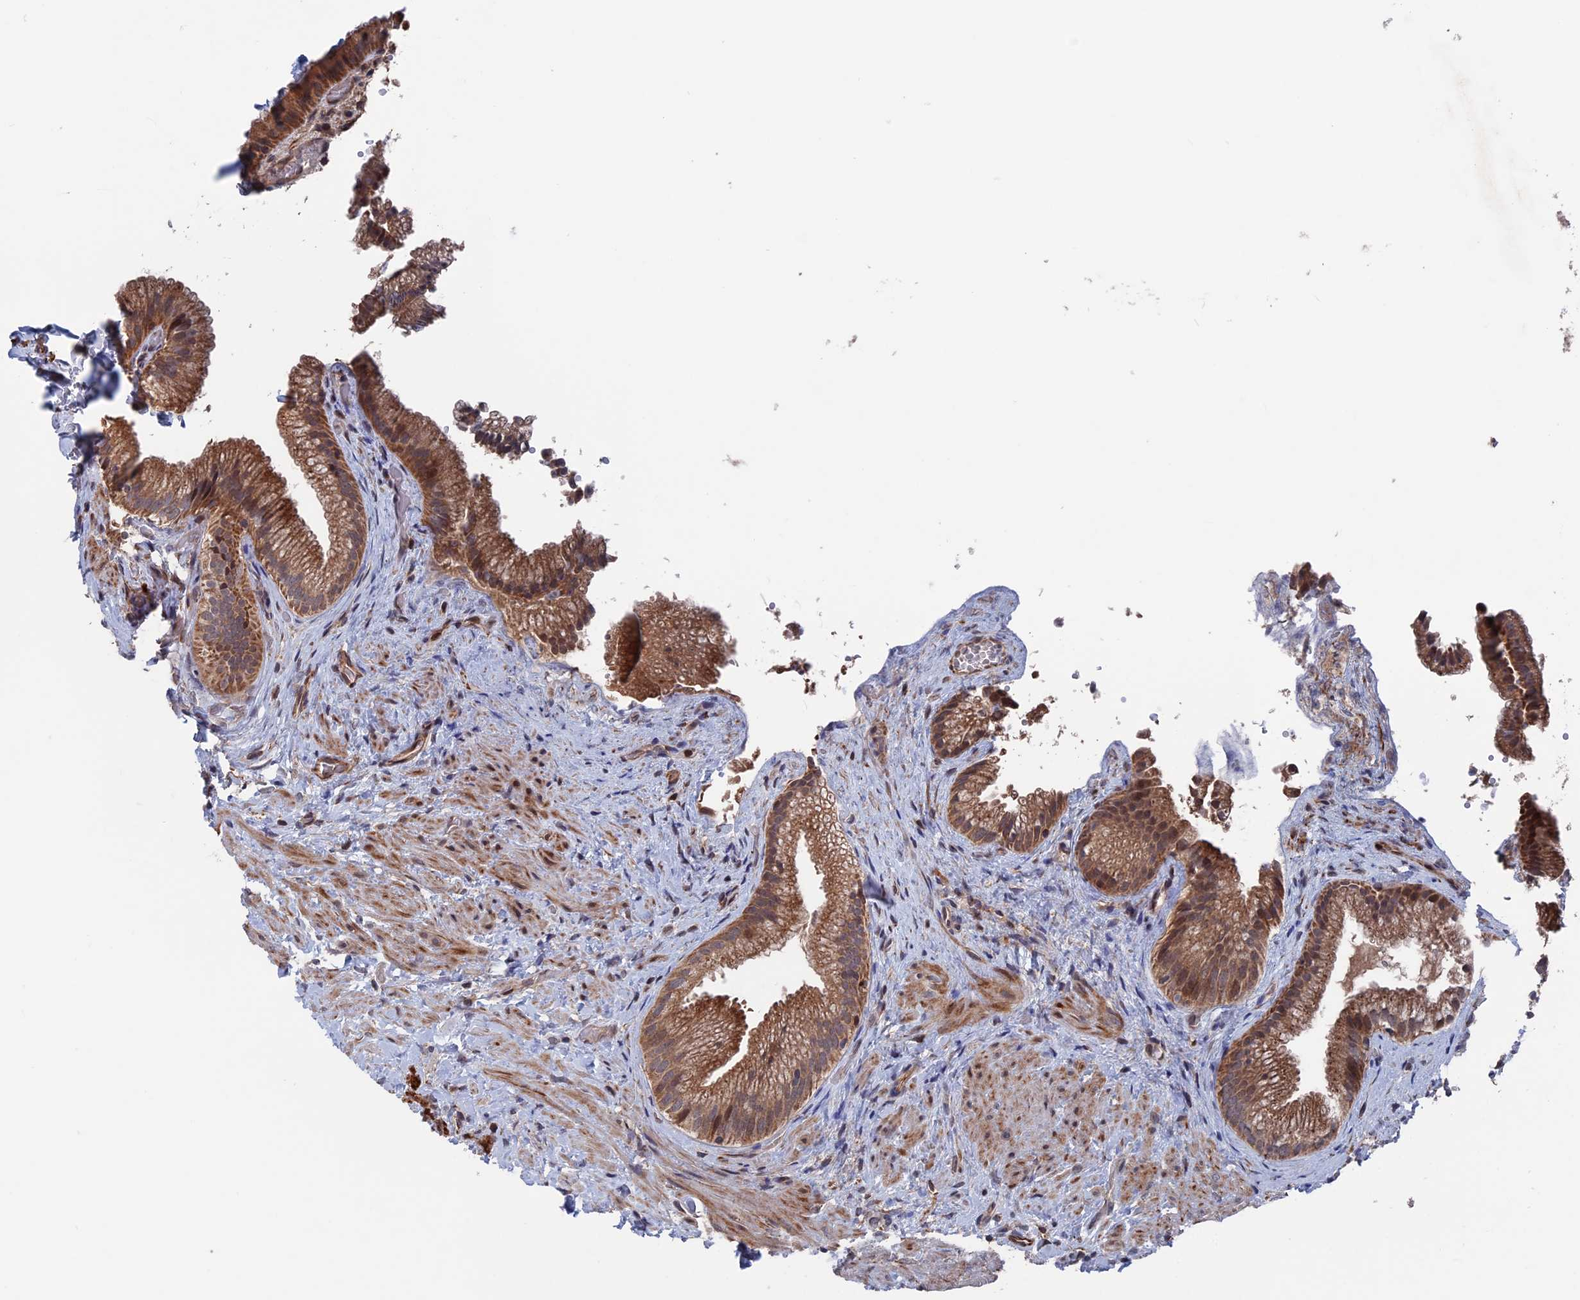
{"staining": {"intensity": "moderate", "quantity": ">75%", "location": "cytoplasmic/membranous,nuclear"}, "tissue": "gallbladder", "cell_type": "Glandular cells", "image_type": "normal", "snomed": [{"axis": "morphology", "description": "Normal tissue, NOS"}, {"axis": "morphology", "description": "Inflammation, NOS"}, {"axis": "topography", "description": "Gallbladder"}], "caption": "Immunohistochemistry micrograph of benign gallbladder: gallbladder stained using IHC demonstrates medium levels of moderate protein expression localized specifically in the cytoplasmic/membranous,nuclear of glandular cells, appearing as a cytoplasmic/membranous,nuclear brown color.", "gene": "PLA2G15", "patient": {"sex": "male", "age": 51}}